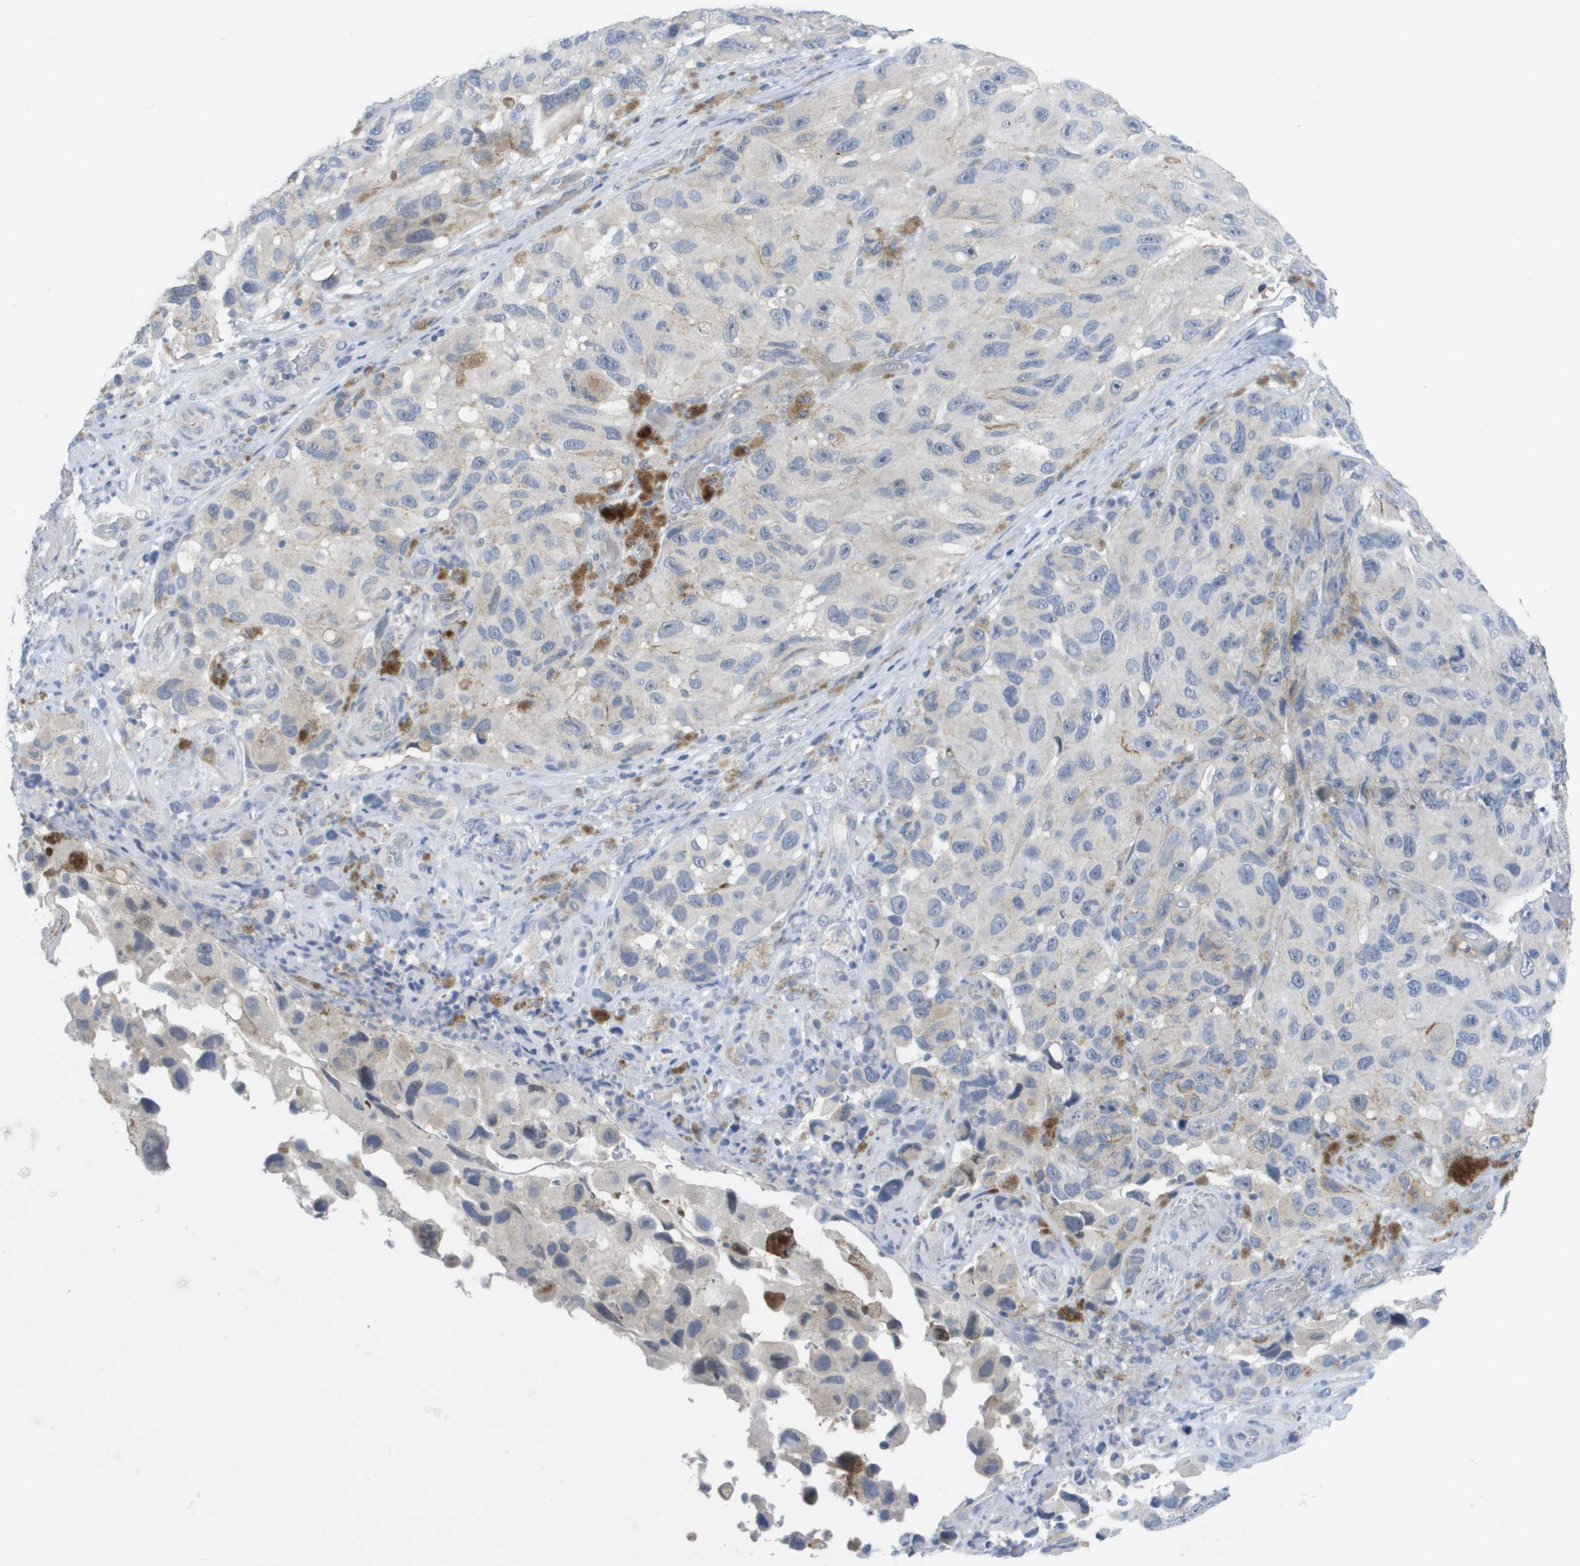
{"staining": {"intensity": "weak", "quantity": "<25%", "location": "cytoplasmic/membranous"}, "tissue": "melanoma", "cell_type": "Tumor cells", "image_type": "cancer", "snomed": [{"axis": "morphology", "description": "Malignant melanoma, NOS"}, {"axis": "topography", "description": "Skin"}], "caption": "Human malignant melanoma stained for a protein using IHC displays no expression in tumor cells.", "gene": "PDE4A", "patient": {"sex": "female", "age": 73}}